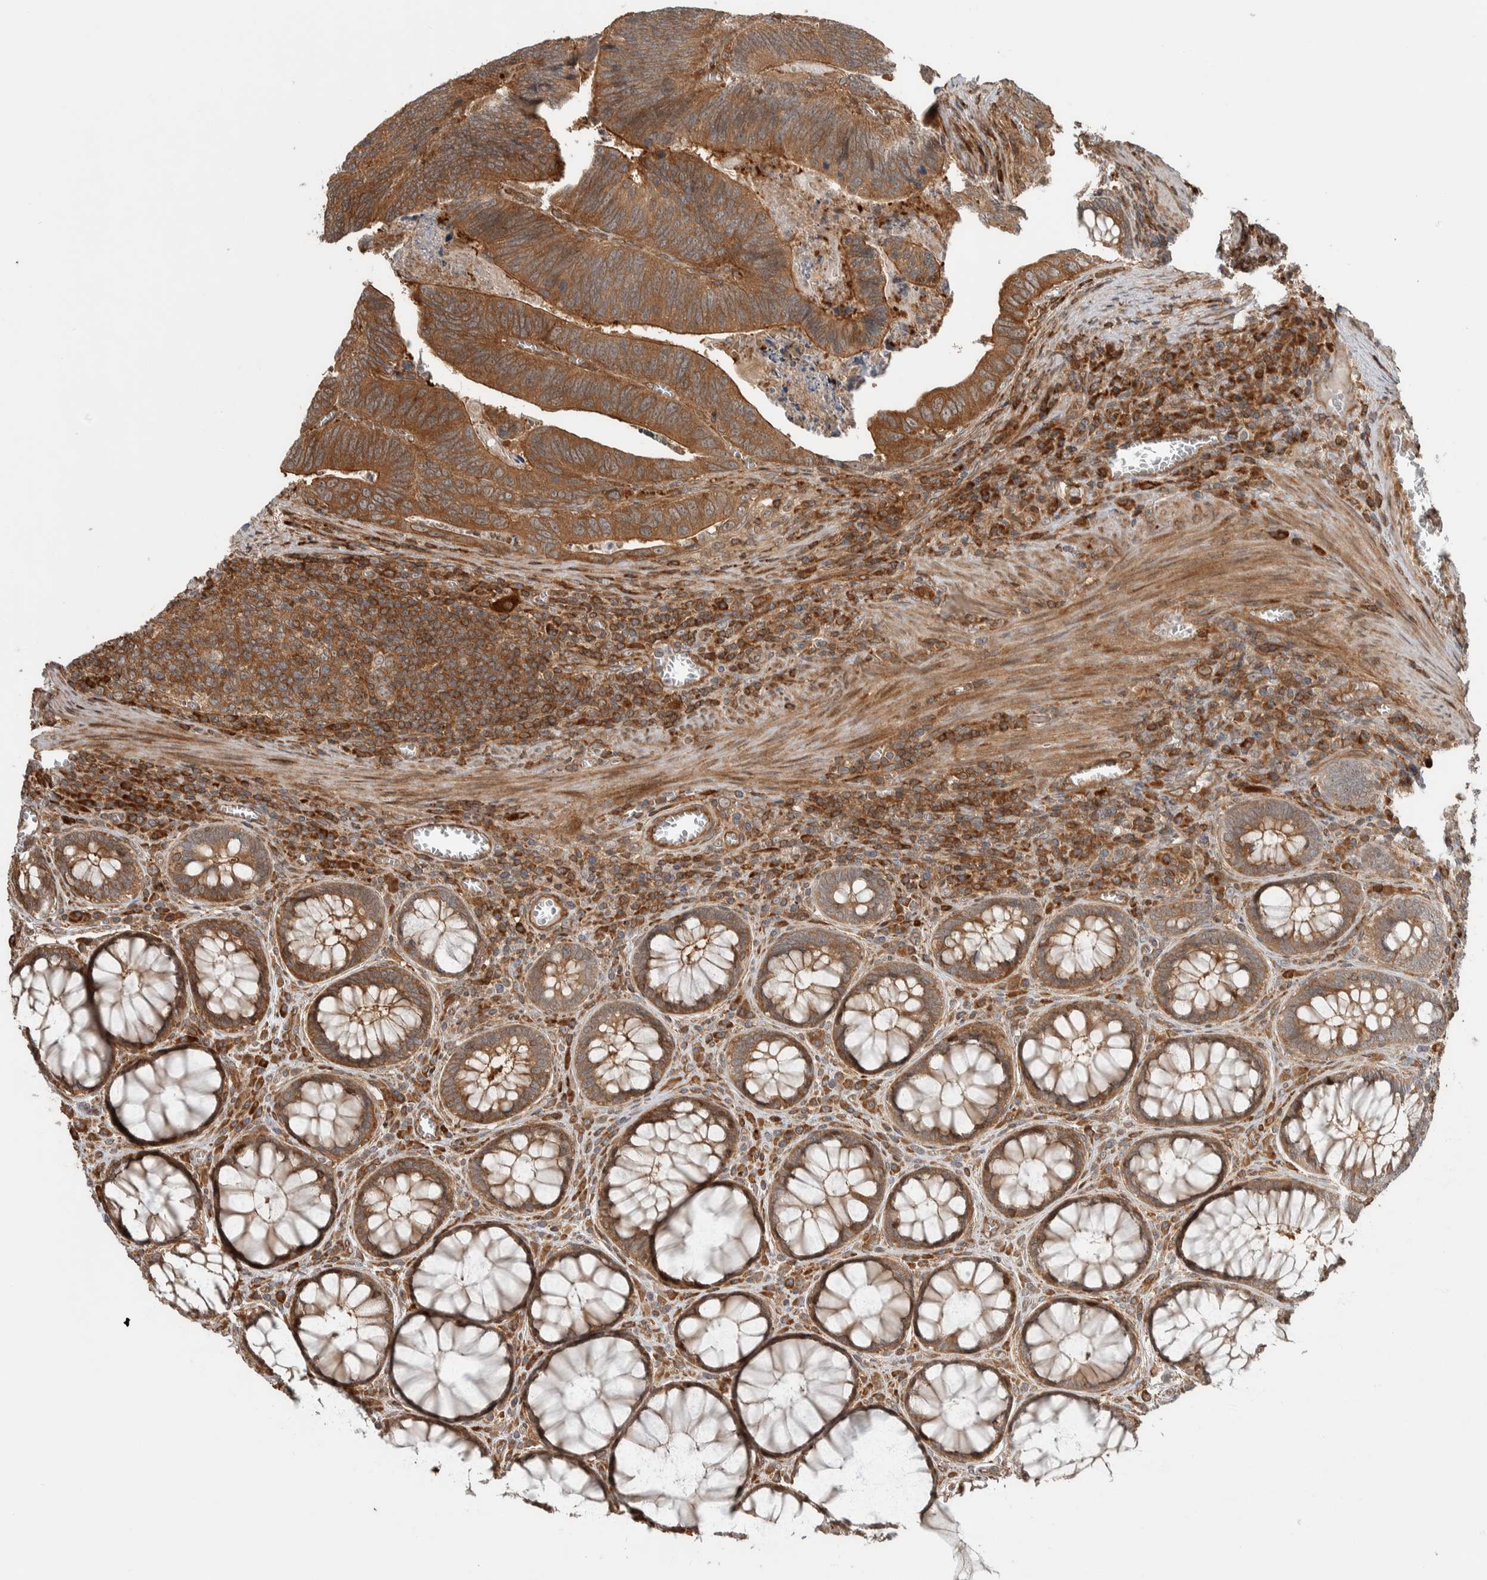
{"staining": {"intensity": "moderate", "quantity": ">75%", "location": "cytoplasmic/membranous"}, "tissue": "colorectal cancer", "cell_type": "Tumor cells", "image_type": "cancer", "snomed": [{"axis": "morphology", "description": "Inflammation, NOS"}, {"axis": "morphology", "description": "Adenocarcinoma, NOS"}, {"axis": "topography", "description": "Colon"}], "caption": "Moderate cytoplasmic/membranous expression for a protein is appreciated in about >75% of tumor cells of colorectal adenocarcinoma using immunohistochemistry.", "gene": "CNTROB", "patient": {"sex": "male", "age": 72}}